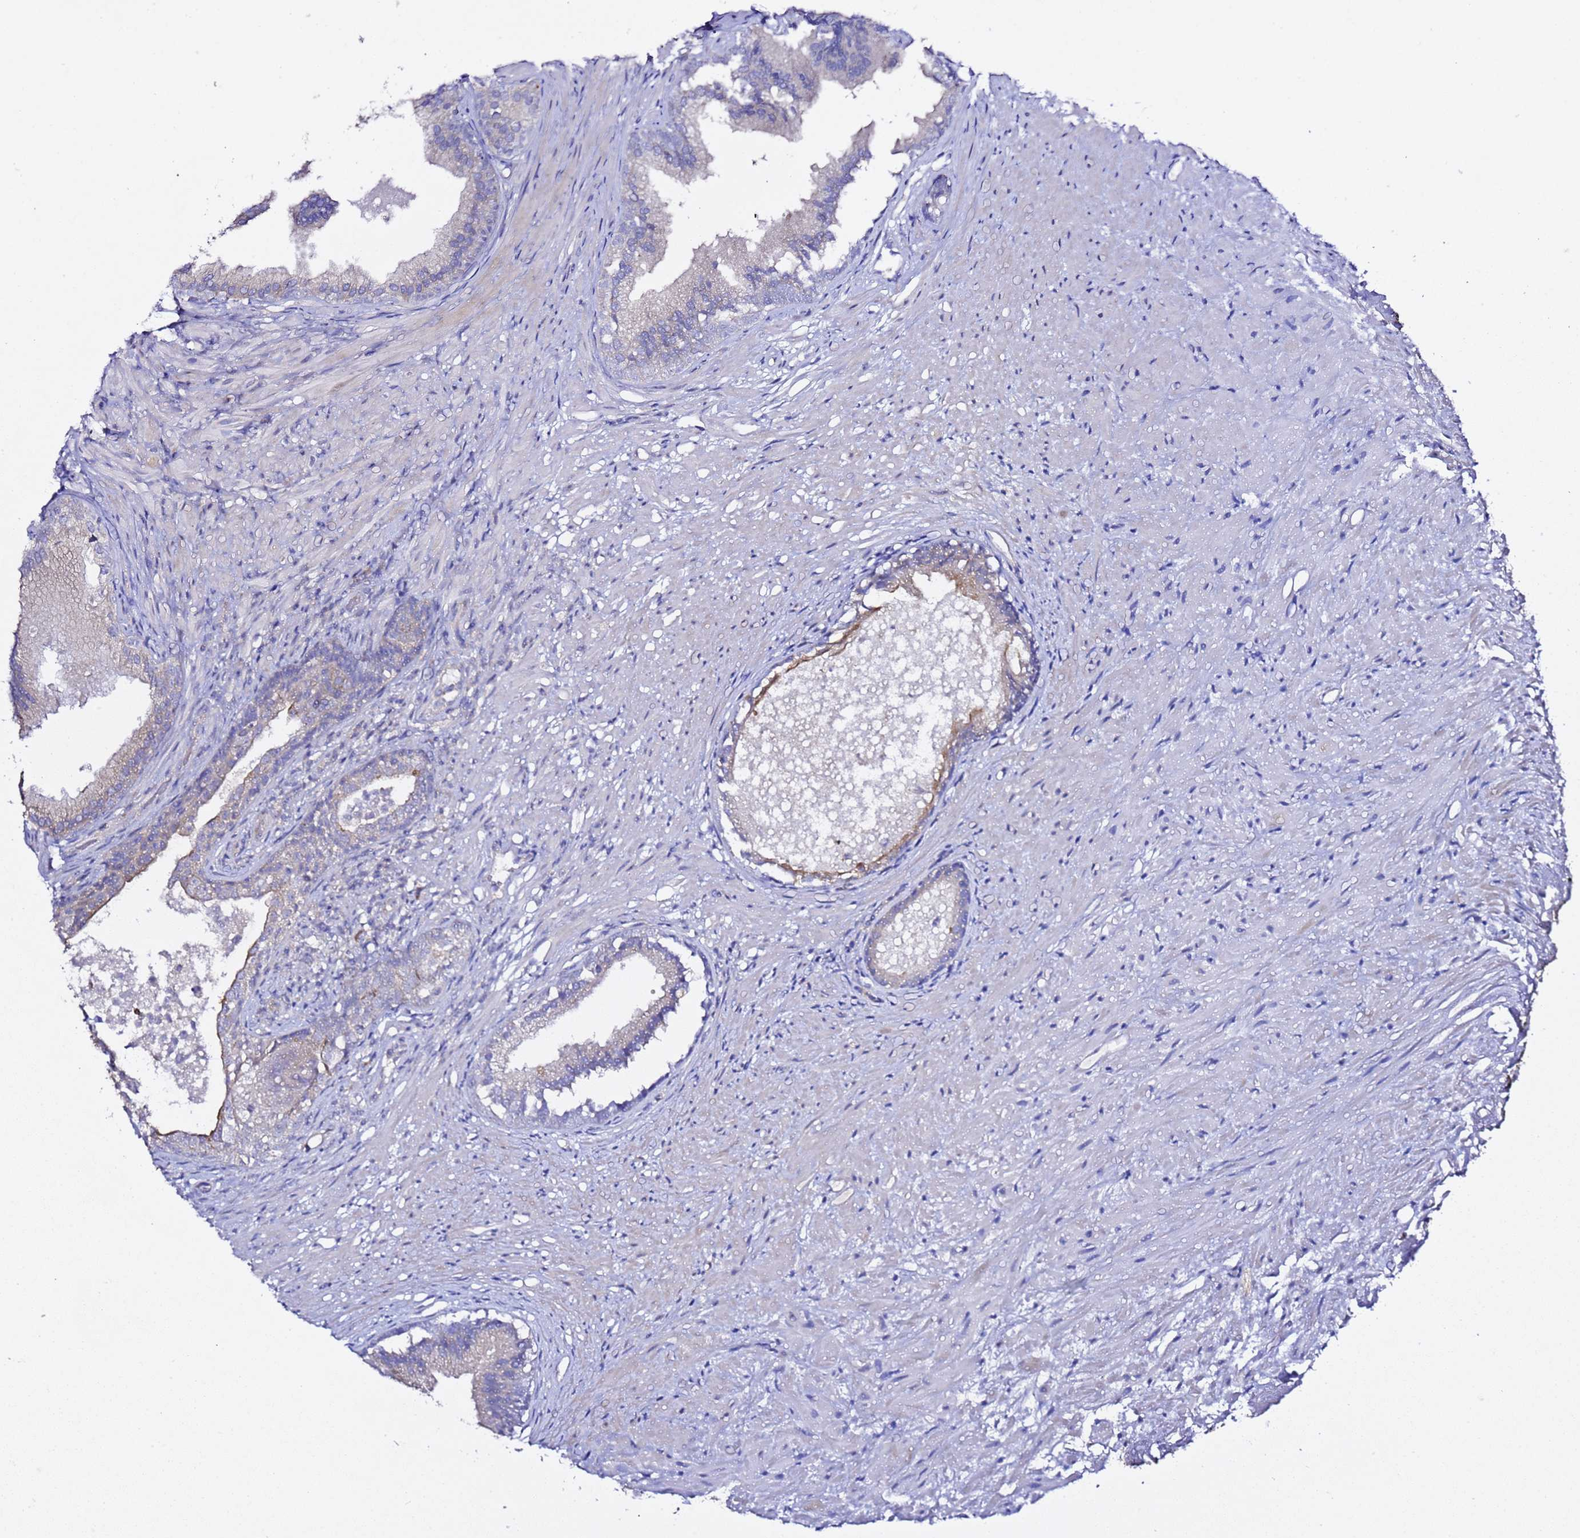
{"staining": {"intensity": "weak", "quantity": "<25%", "location": "cytoplasmic/membranous"}, "tissue": "prostate", "cell_type": "Glandular cells", "image_type": "normal", "snomed": [{"axis": "morphology", "description": "Normal tissue, NOS"}, {"axis": "topography", "description": "Prostate"}], "caption": "This is an IHC micrograph of benign prostate. There is no staining in glandular cells.", "gene": "ALG3", "patient": {"sex": "male", "age": 76}}